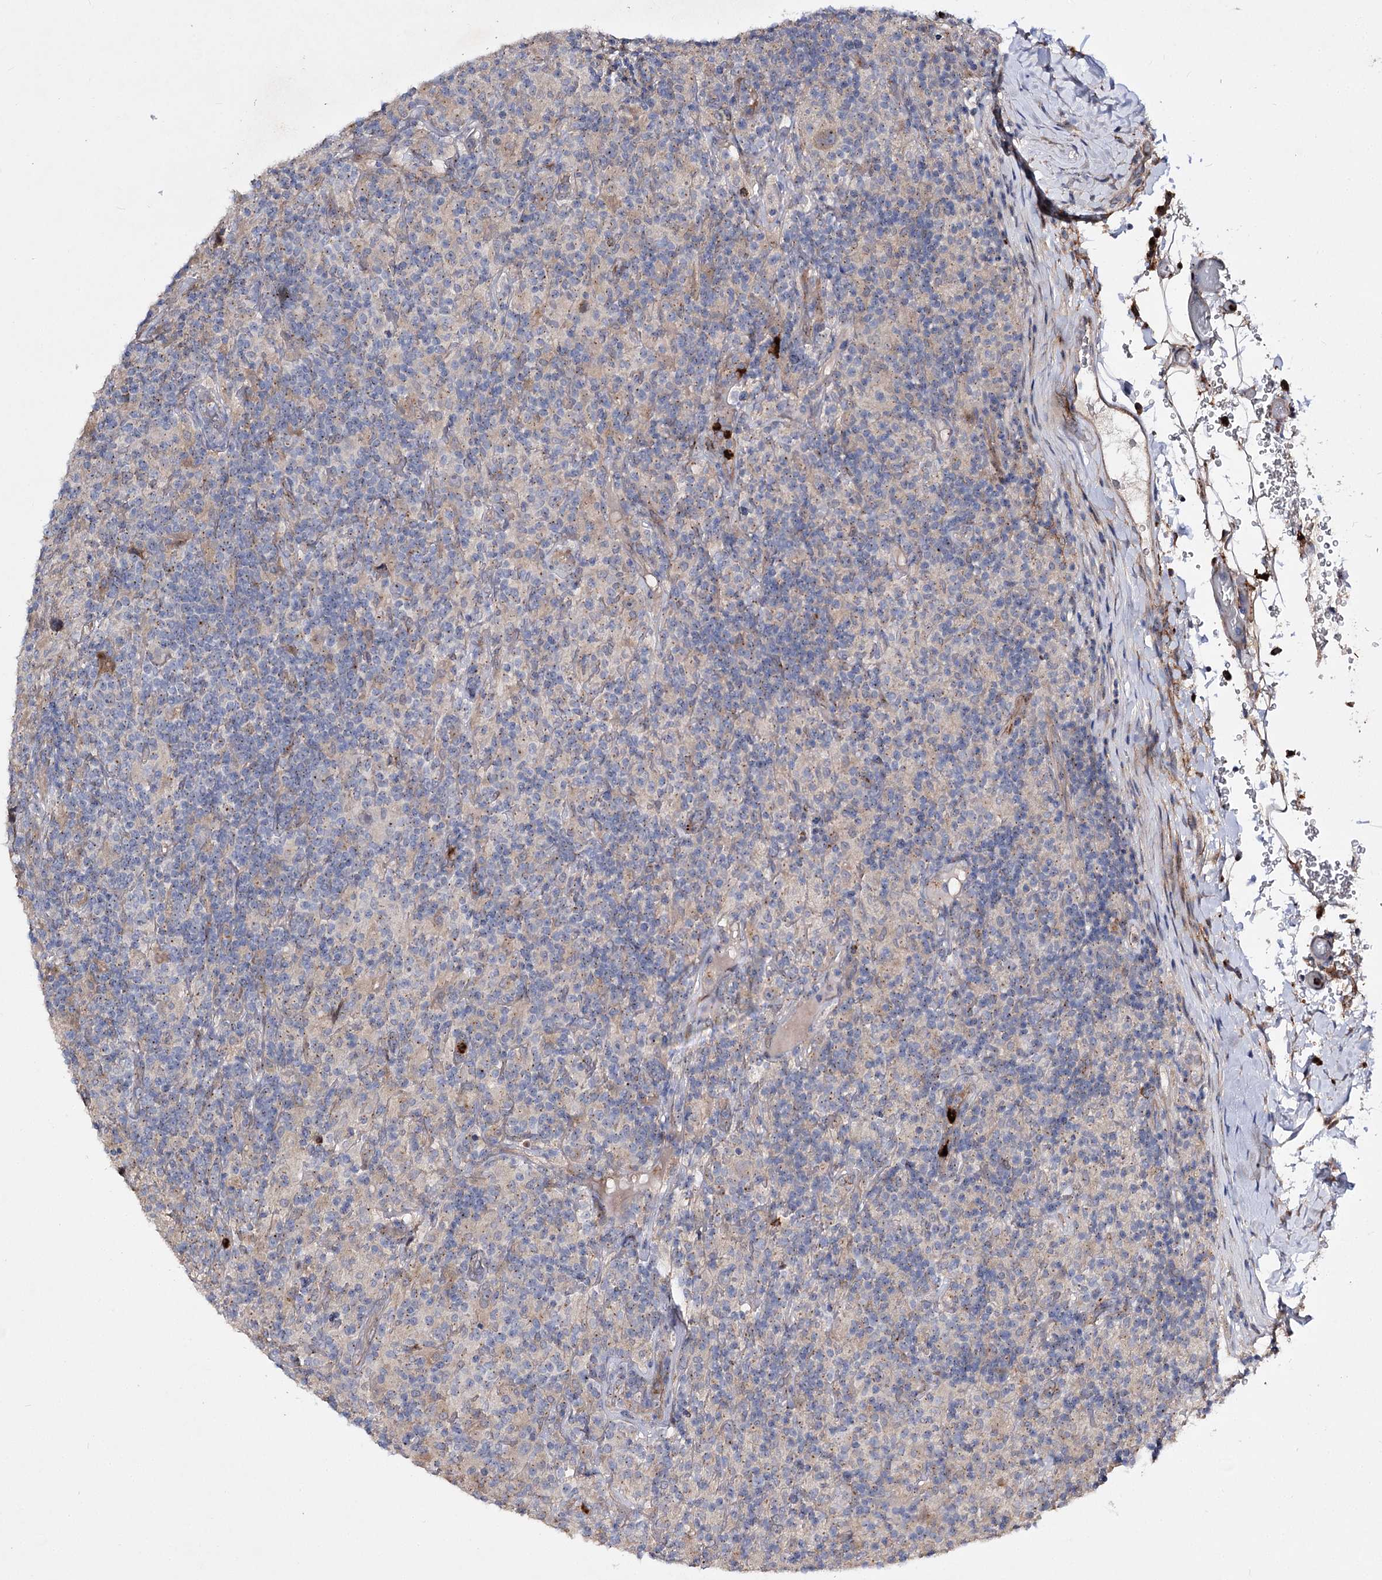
{"staining": {"intensity": "negative", "quantity": "none", "location": "none"}, "tissue": "lymphoma", "cell_type": "Tumor cells", "image_type": "cancer", "snomed": [{"axis": "morphology", "description": "Hodgkin's disease, NOS"}, {"axis": "topography", "description": "Lymph node"}], "caption": "Immunohistochemistry micrograph of neoplastic tissue: human lymphoma stained with DAB demonstrates no significant protein expression in tumor cells. The staining is performed using DAB (3,3'-diaminobenzidine) brown chromogen with nuclei counter-stained in using hematoxylin.", "gene": "MINDY3", "patient": {"sex": "male", "age": 70}}